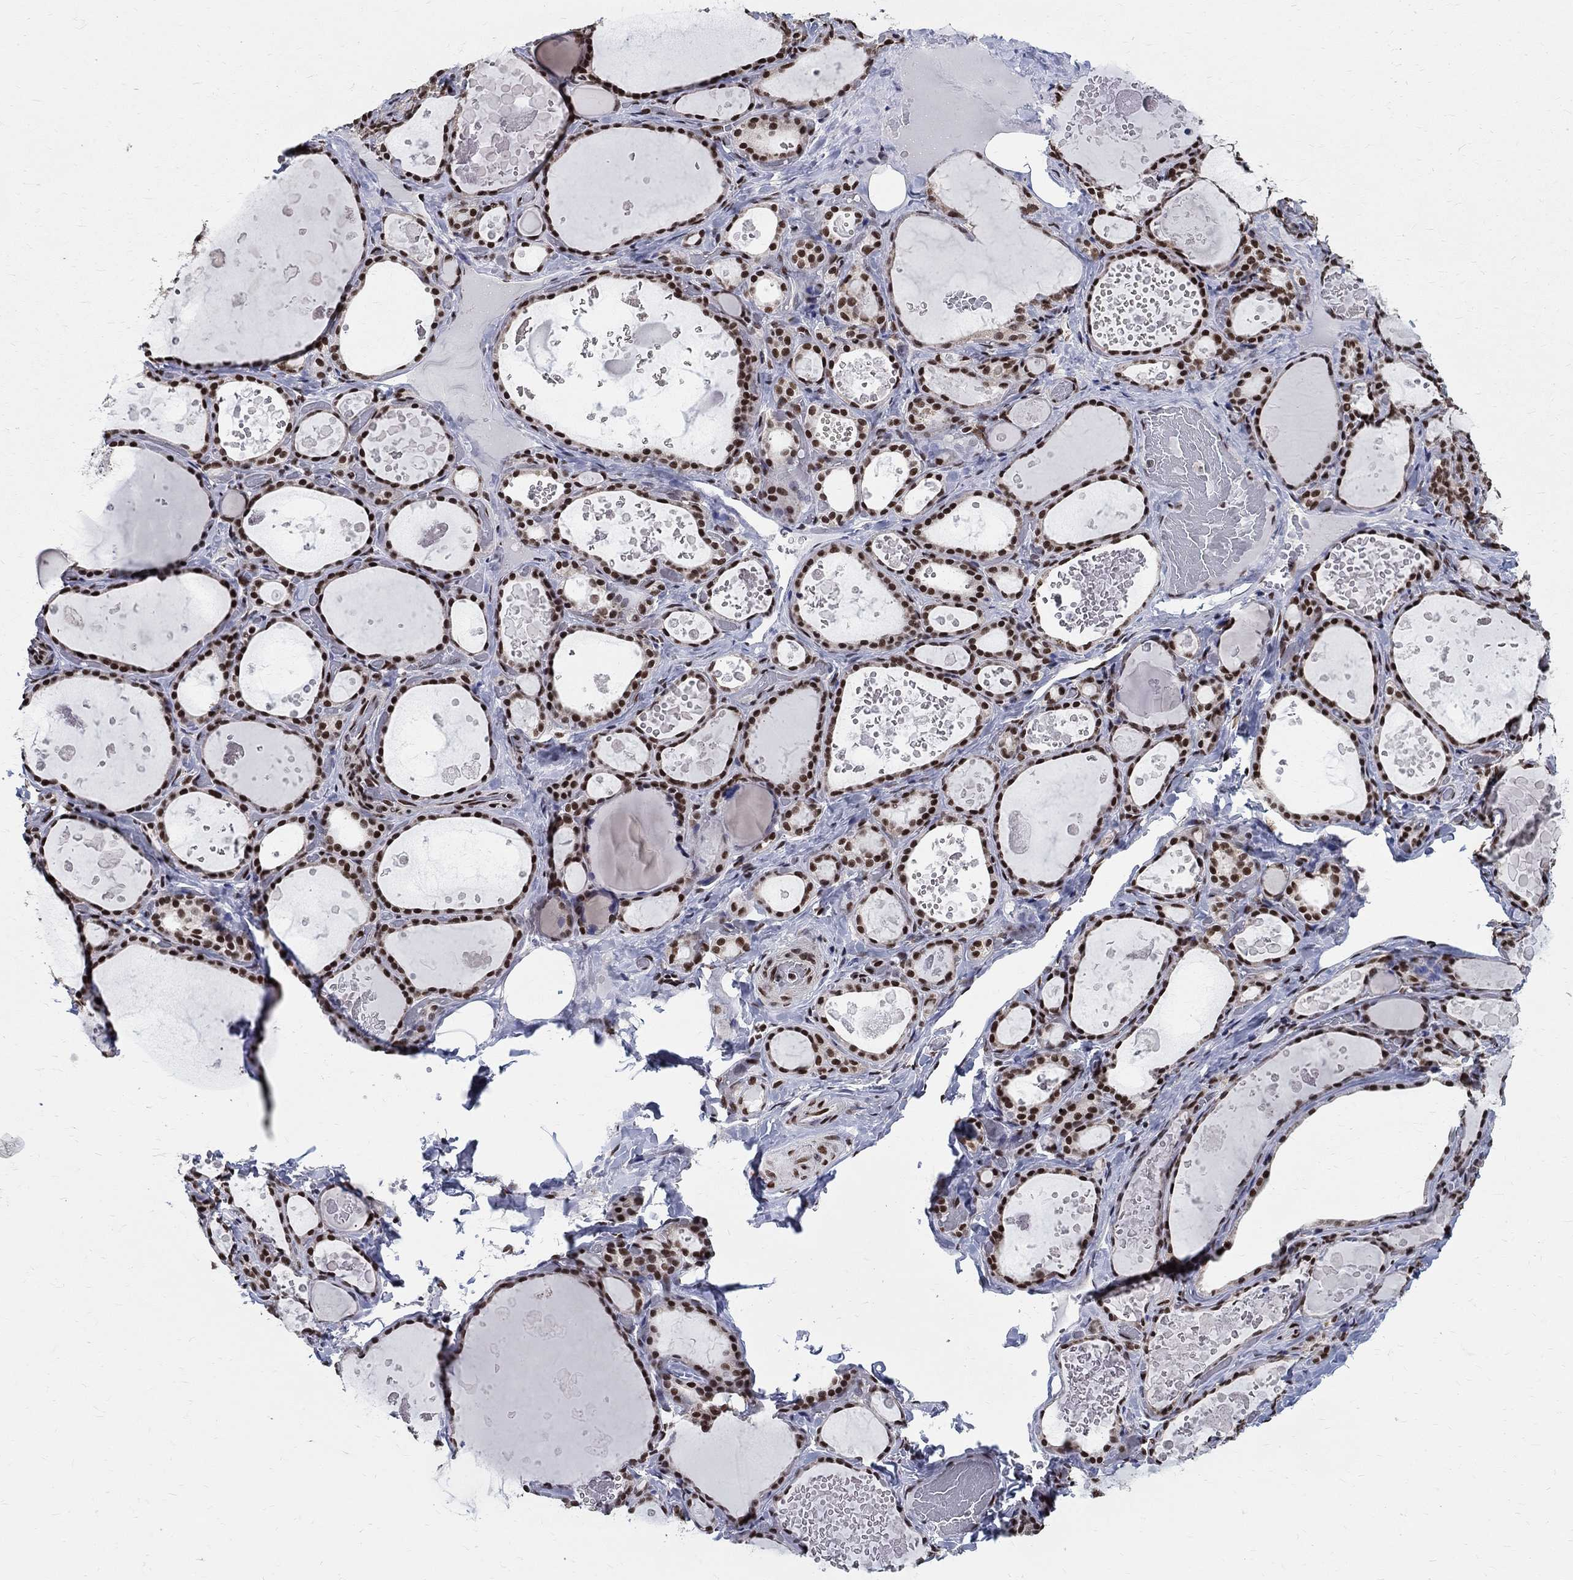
{"staining": {"intensity": "strong", "quantity": ">75%", "location": "nuclear"}, "tissue": "thyroid gland", "cell_type": "Glandular cells", "image_type": "normal", "snomed": [{"axis": "morphology", "description": "Normal tissue, NOS"}, {"axis": "topography", "description": "Thyroid gland"}], "caption": "Immunohistochemical staining of normal thyroid gland exhibits strong nuclear protein positivity in about >75% of glandular cells.", "gene": "FBXO16", "patient": {"sex": "female", "age": 56}}